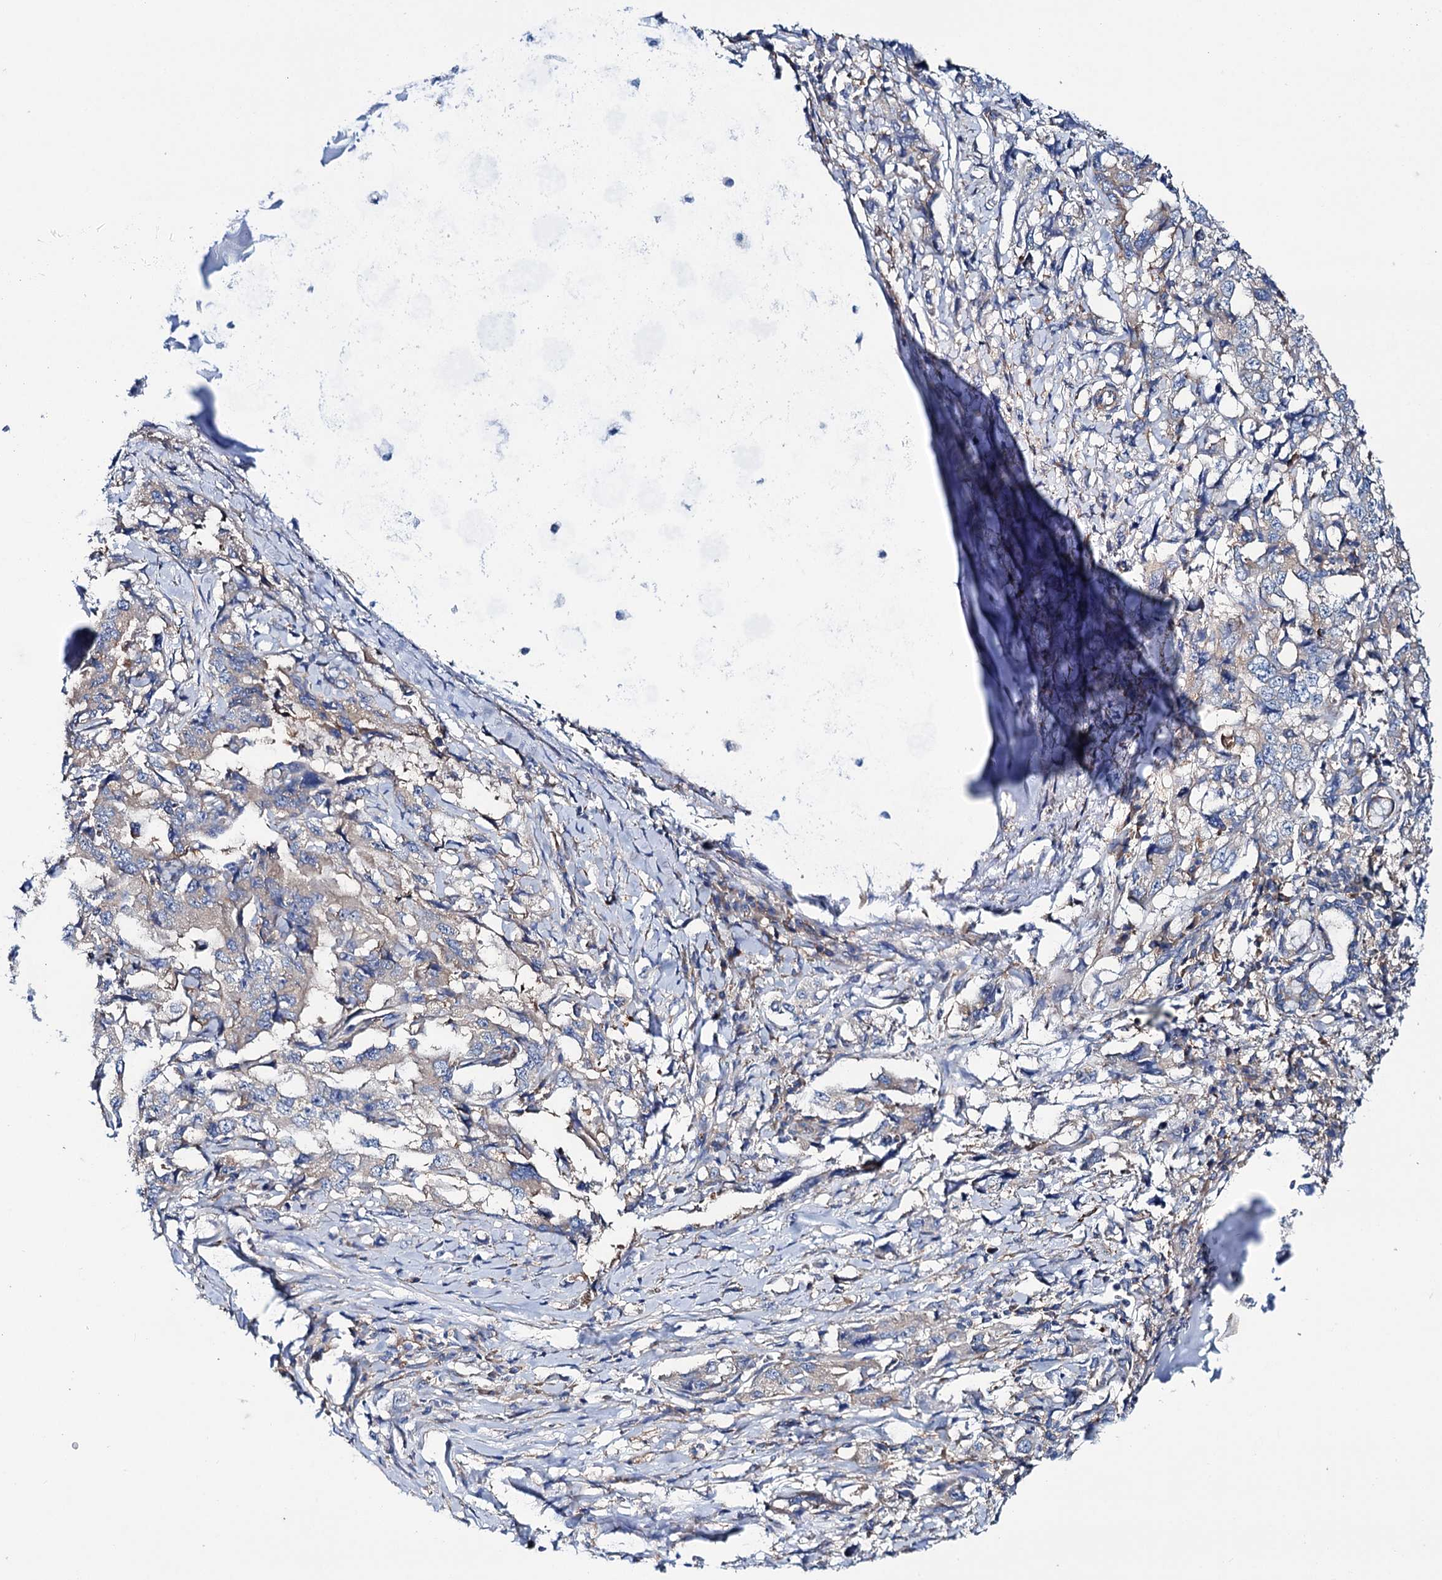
{"staining": {"intensity": "negative", "quantity": "none", "location": "none"}, "tissue": "lung cancer", "cell_type": "Tumor cells", "image_type": "cancer", "snomed": [{"axis": "morphology", "description": "Adenocarcinoma, NOS"}, {"axis": "topography", "description": "Lung"}], "caption": "Tumor cells are negative for brown protein staining in lung cancer.", "gene": "TRIM55", "patient": {"sex": "female", "age": 51}}